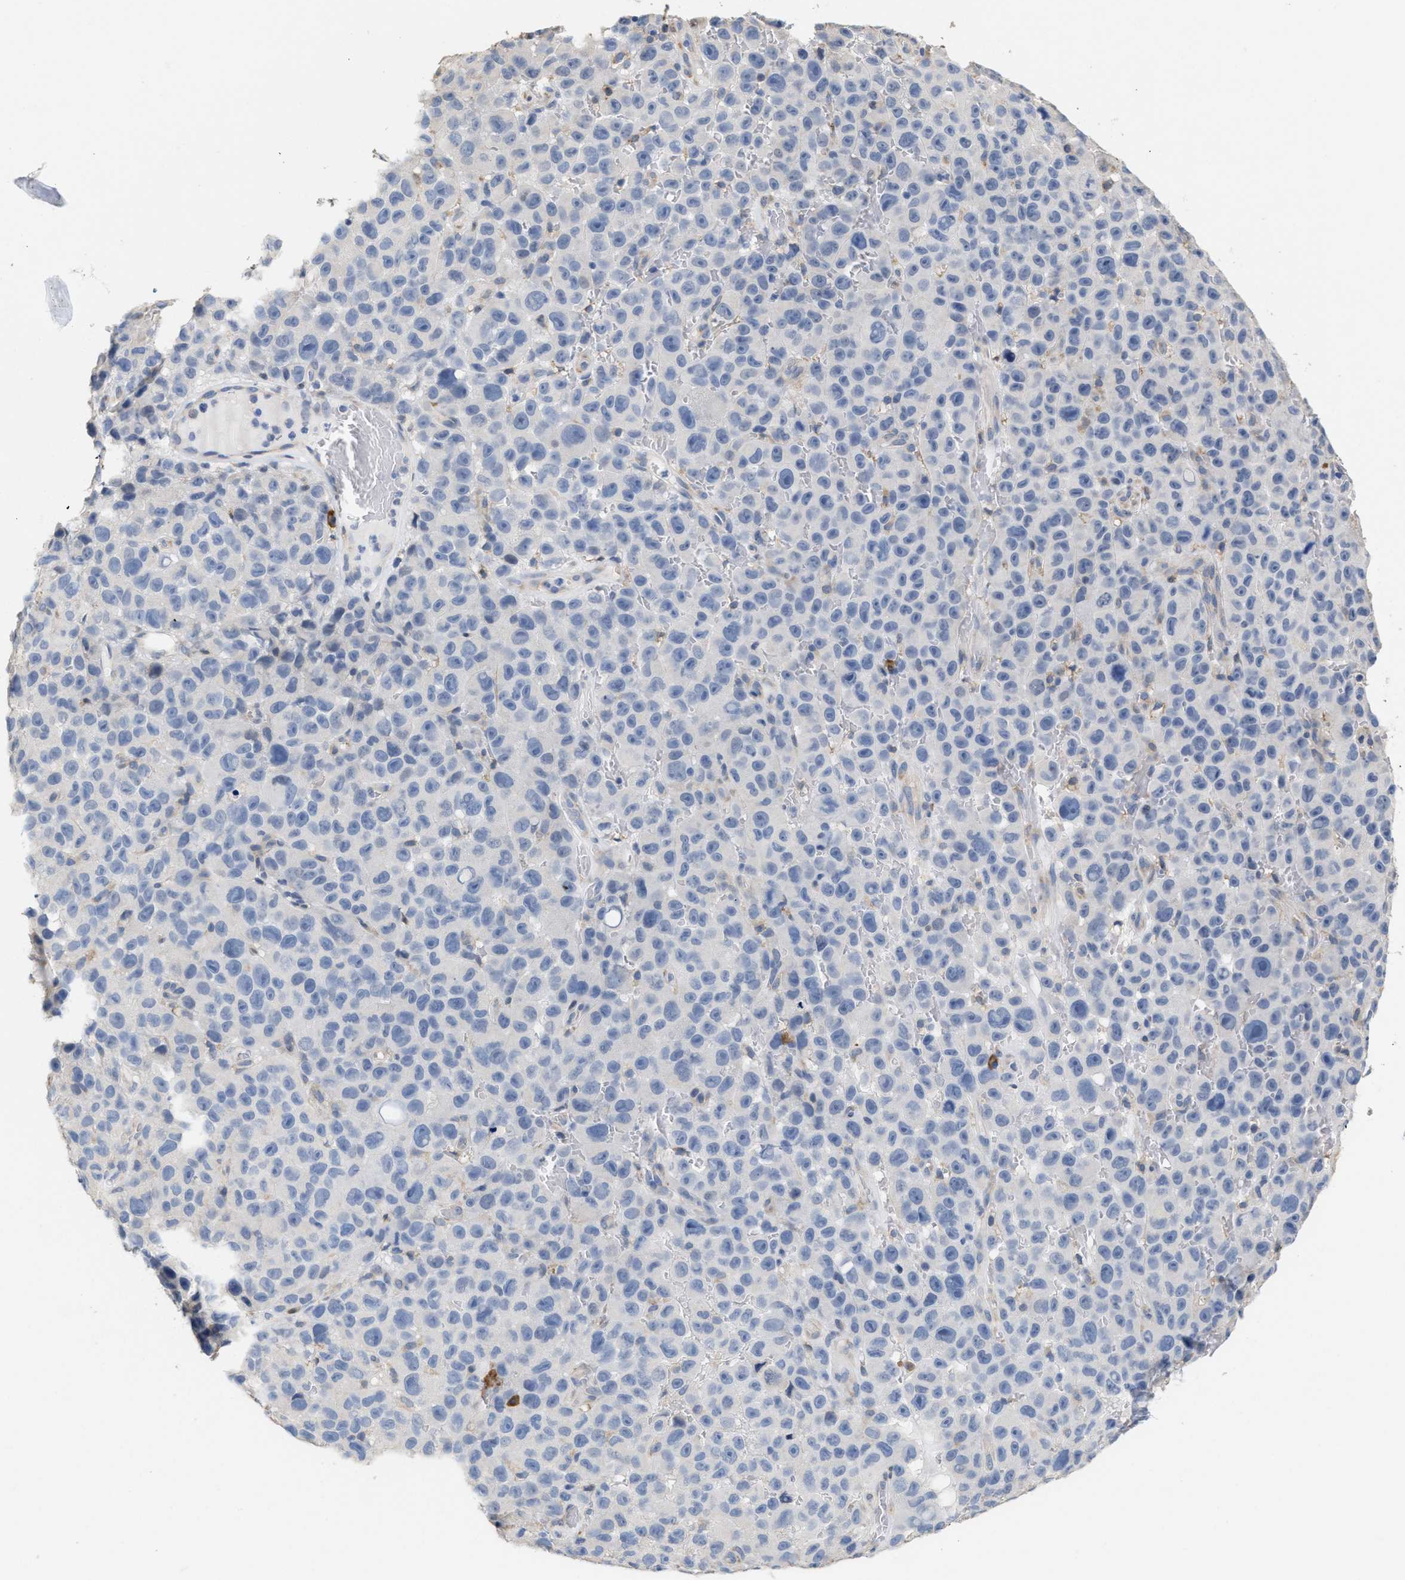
{"staining": {"intensity": "negative", "quantity": "none", "location": "none"}, "tissue": "melanoma", "cell_type": "Tumor cells", "image_type": "cancer", "snomed": [{"axis": "morphology", "description": "Malignant melanoma, NOS"}, {"axis": "topography", "description": "Skin"}], "caption": "A micrograph of human melanoma is negative for staining in tumor cells. (Immunohistochemistry, brightfield microscopy, high magnification).", "gene": "RYR2", "patient": {"sex": "female", "age": 82}}